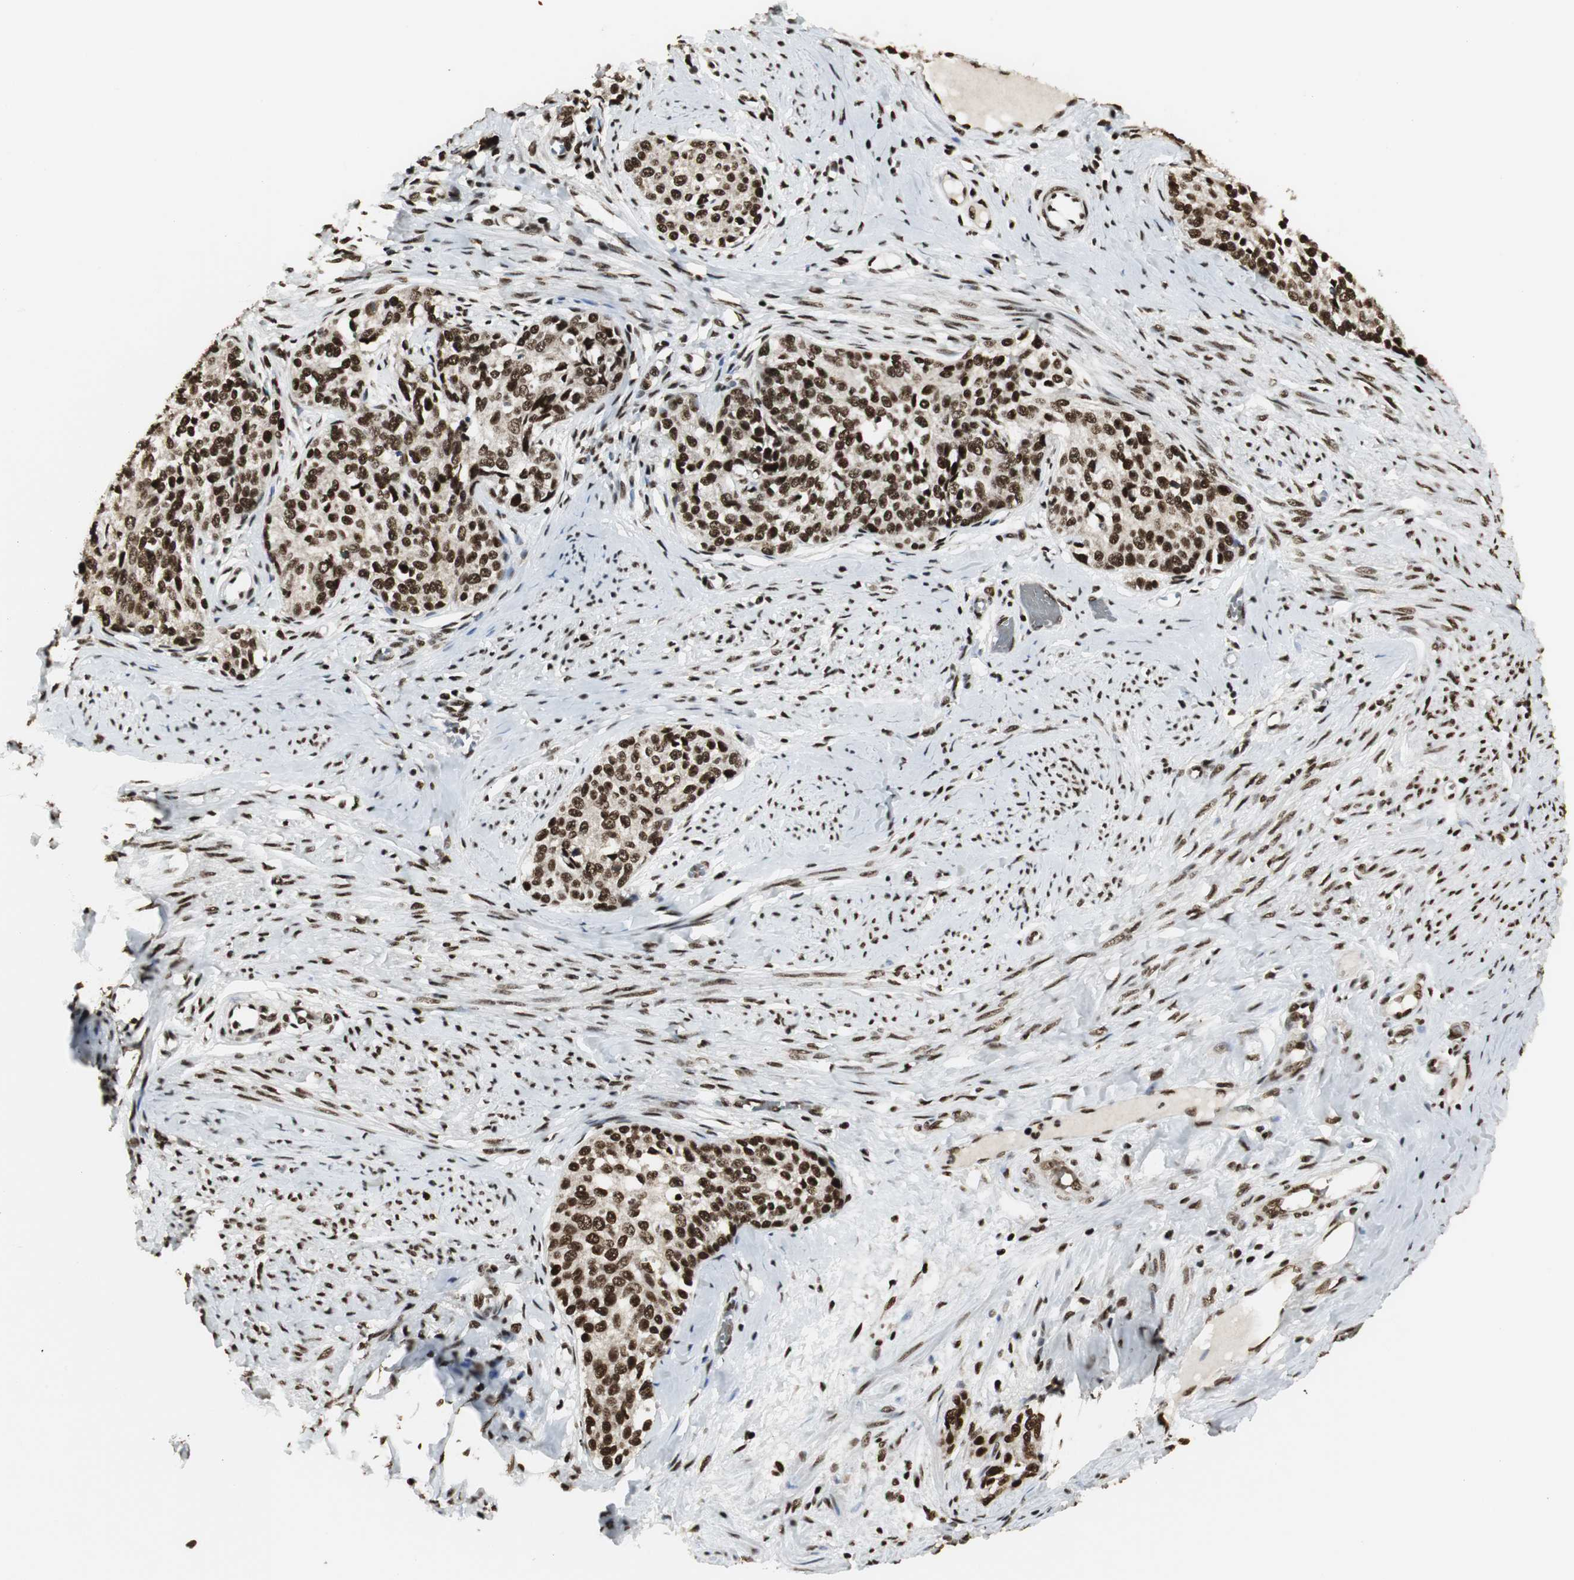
{"staining": {"intensity": "strong", "quantity": ">75%", "location": "cytoplasmic/membranous,nuclear"}, "tissue": "cervical cancer", "cell_type": "Tumor cells", "image_type": "cancer", "snomed": [{"axis": "morphology", "description": "Squamous cell carcinoma, NOS"}, {"axis": "morphology", "description": "Adenocarcinoma, NOS"}, {"axis": "topography", "description": "Cervix"}], "caption": "Adenocarcinoma (cervical) stained with DAB (3,3'-diaminobenzidine) immunohistochemistry (IHC) shows high levels of strong cytoplasmic/membranous and nuclear positivity in approximately >75% of tumor cells. (IHC, brightfield microscopy, high magnification).", "gene": "PARN", "patient": {"sex": "female", "age": 52}}